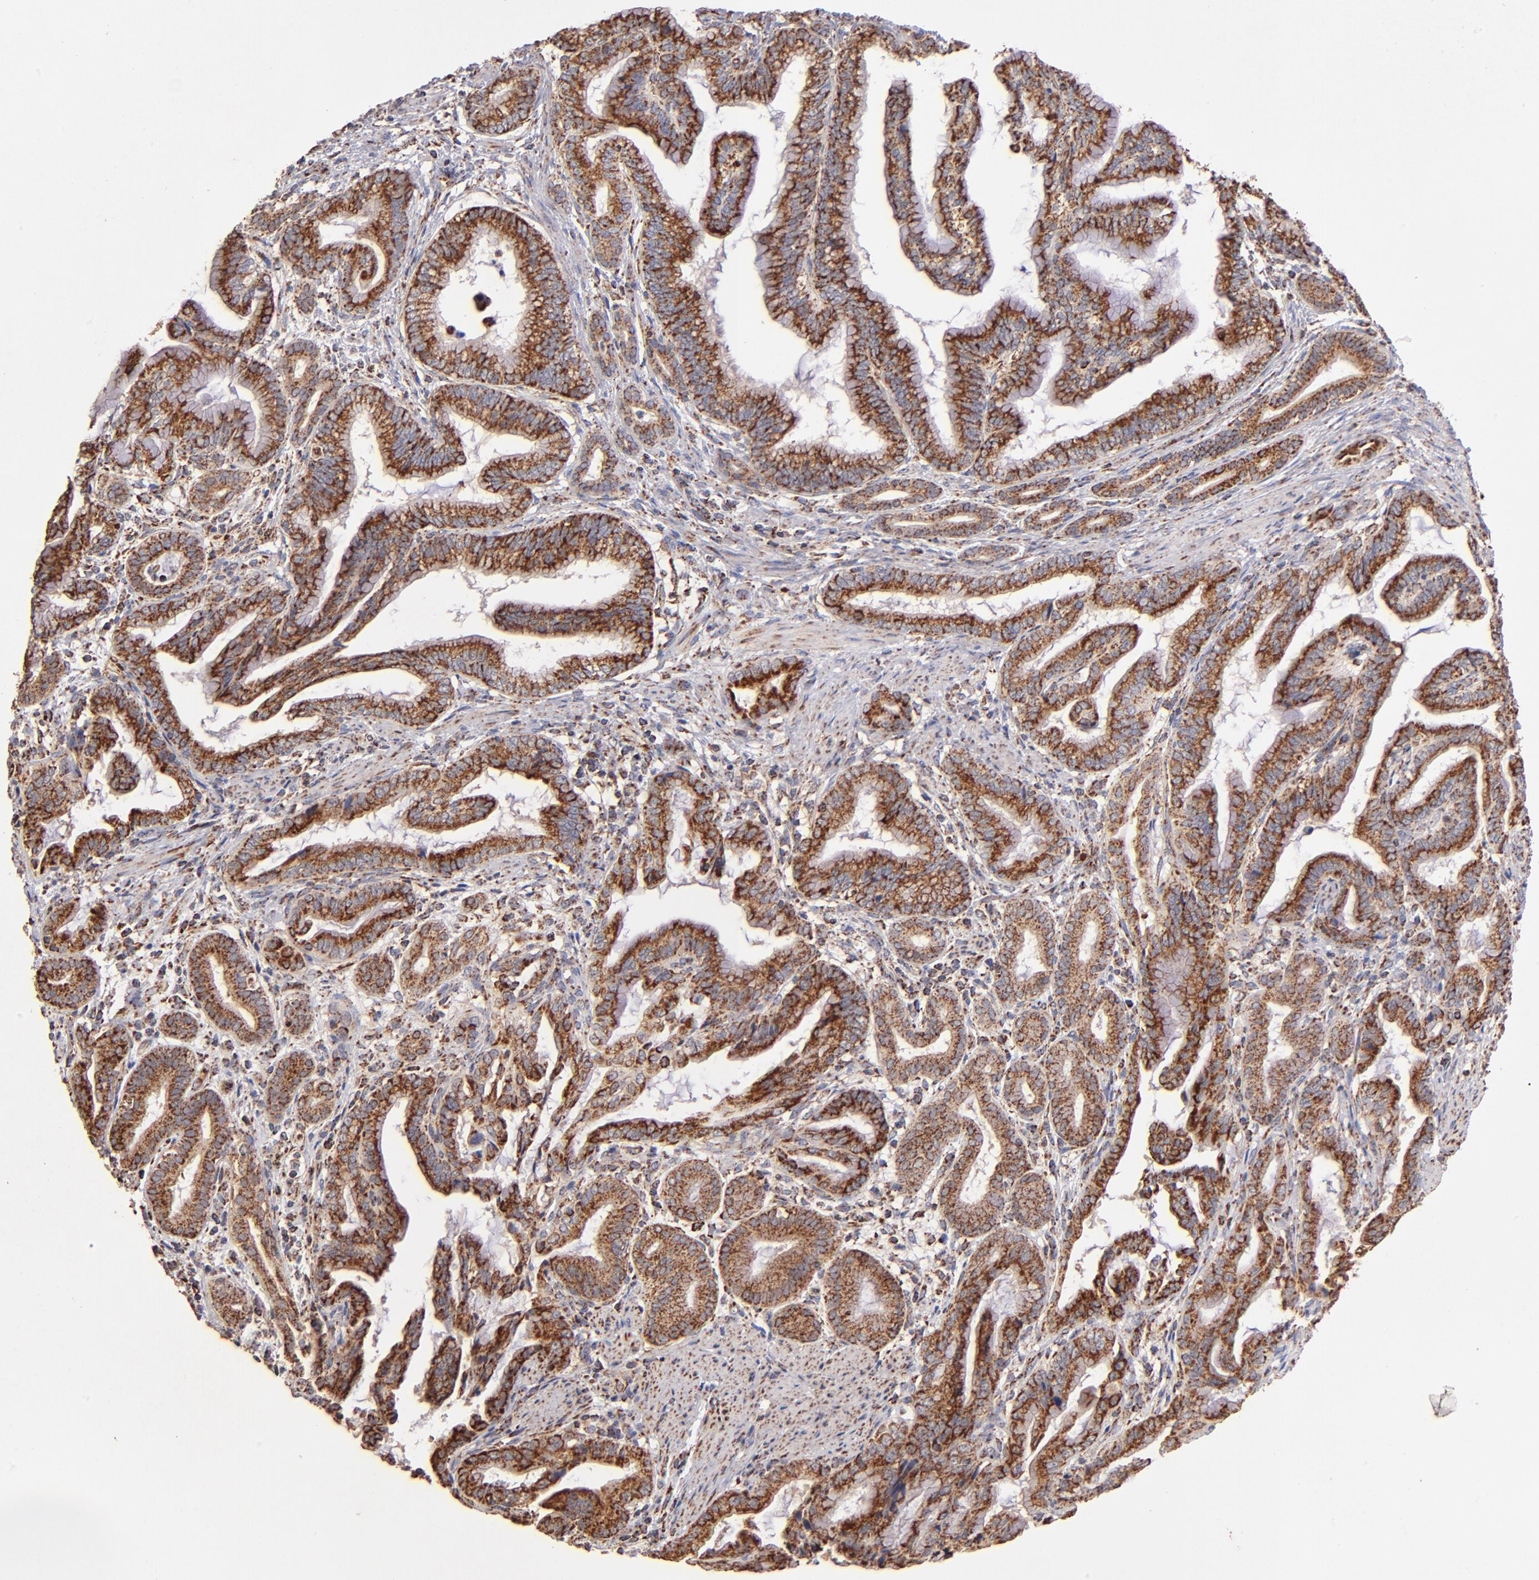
{"staining": {"intensity": "moderate", "quantity": ">75%", "location": "cytoplasmic/membranous"}, "tissue": "pancreatic cancer", "cell_type": "Tumor cells", "image_type": "cancer", "snomed": [{"axis": "morphology", "description": "Adenocarcinoma, NOS"}, {"axis": "topography", "description": "Pancreas"}], "caption": "Moderate cytoplasmic/membranous protein staining is identified in about >75% of tumor cells in pancreatic cancer.", "gene": "DLST", "patient": {"sex": "female", "age": 64}}